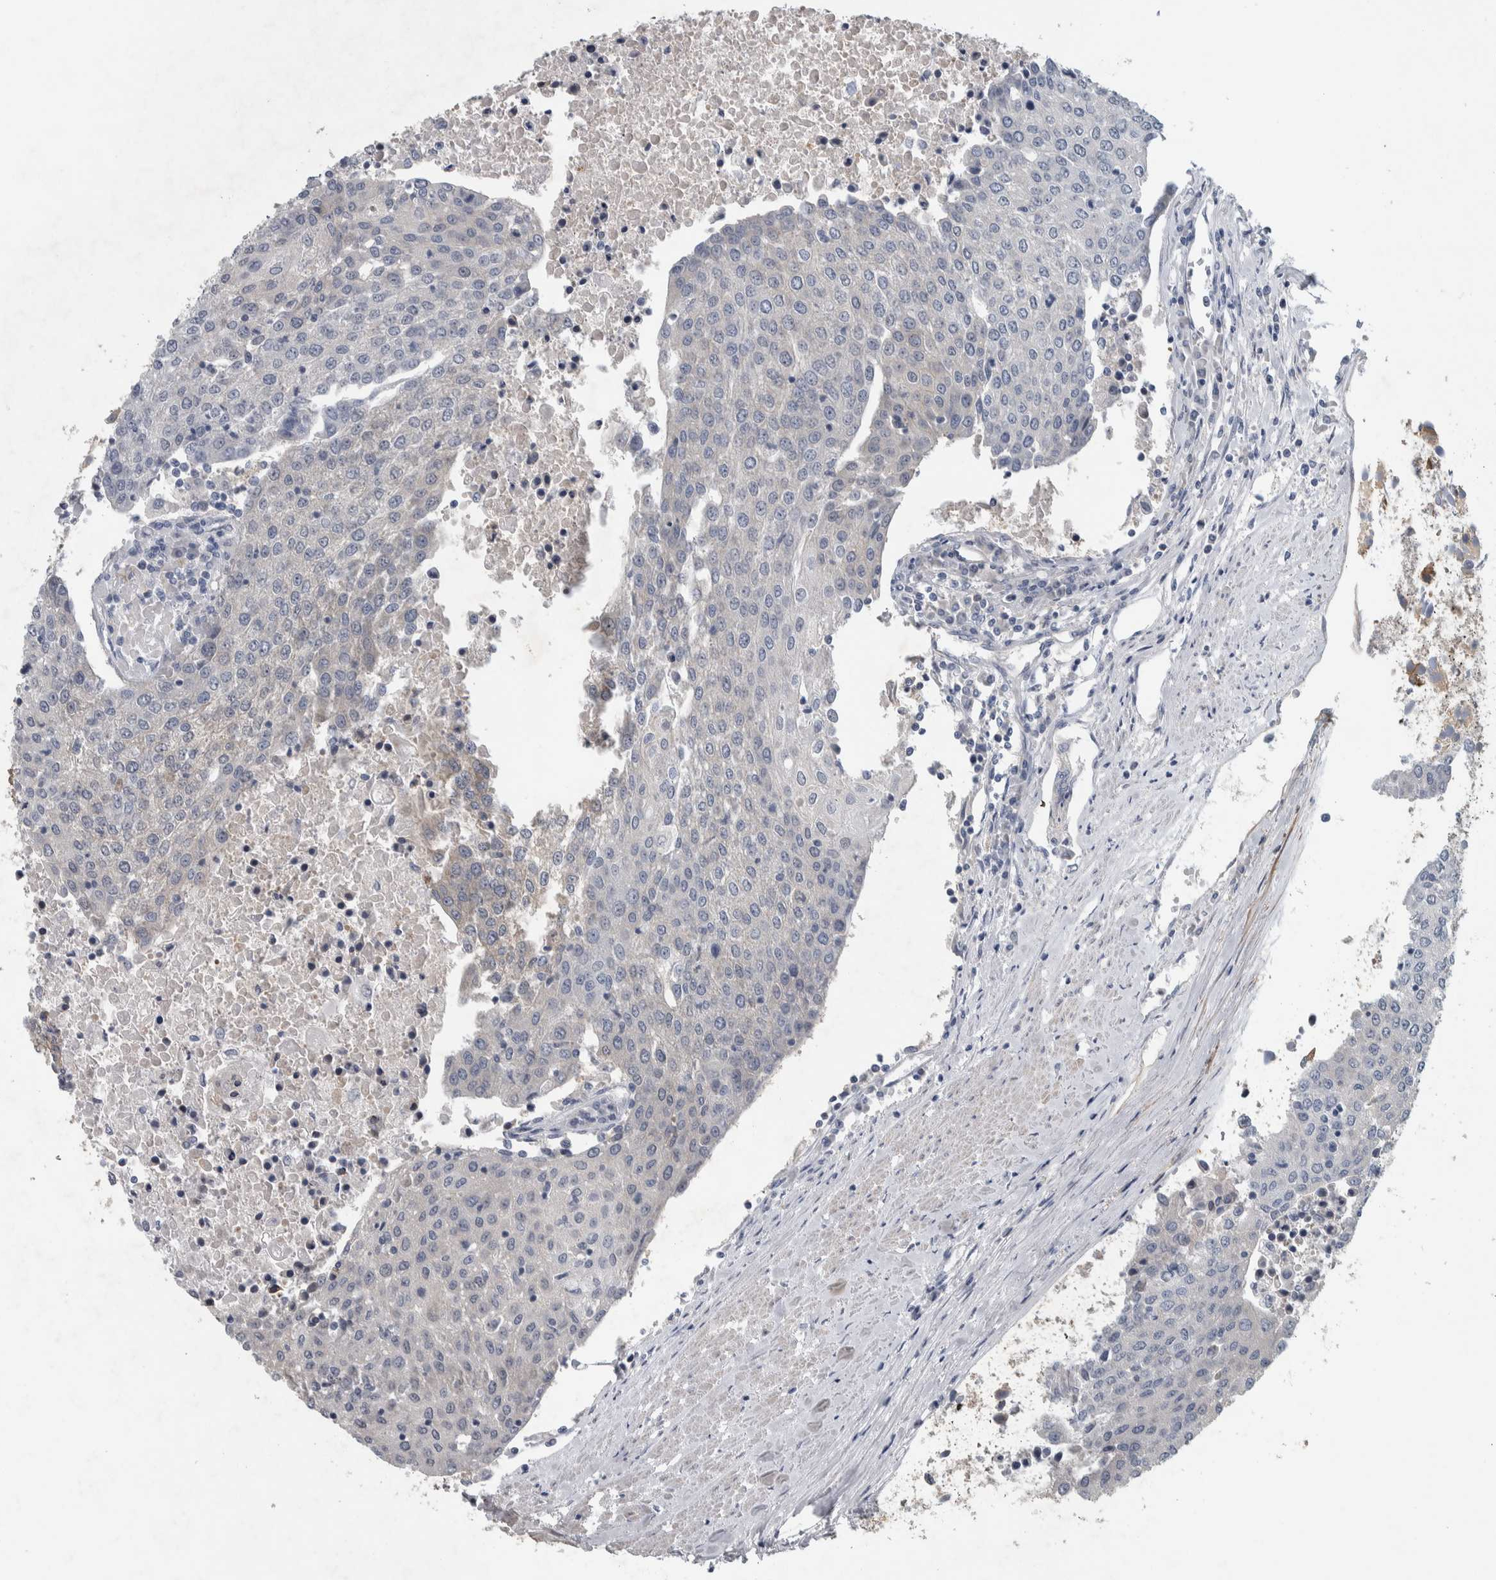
{"staining": {"intensity": "negative", "quantity": "none", "location": "none"}, "tissue": "urothelial cancer", "cell_type": "Tumor cells", "image_type": "cancer", "snomed": [{"axis": "morphology", "description": "Urothelial carcinoma, High grade"}, {"axis": "topography", "description": "Urinary bladder"}], "caption": "The photomicrograph displays no significant expression in tumor cells of urothelial cancer.", "gene": "NT5C2", "patient": {"sex": "female", "age": 85}}